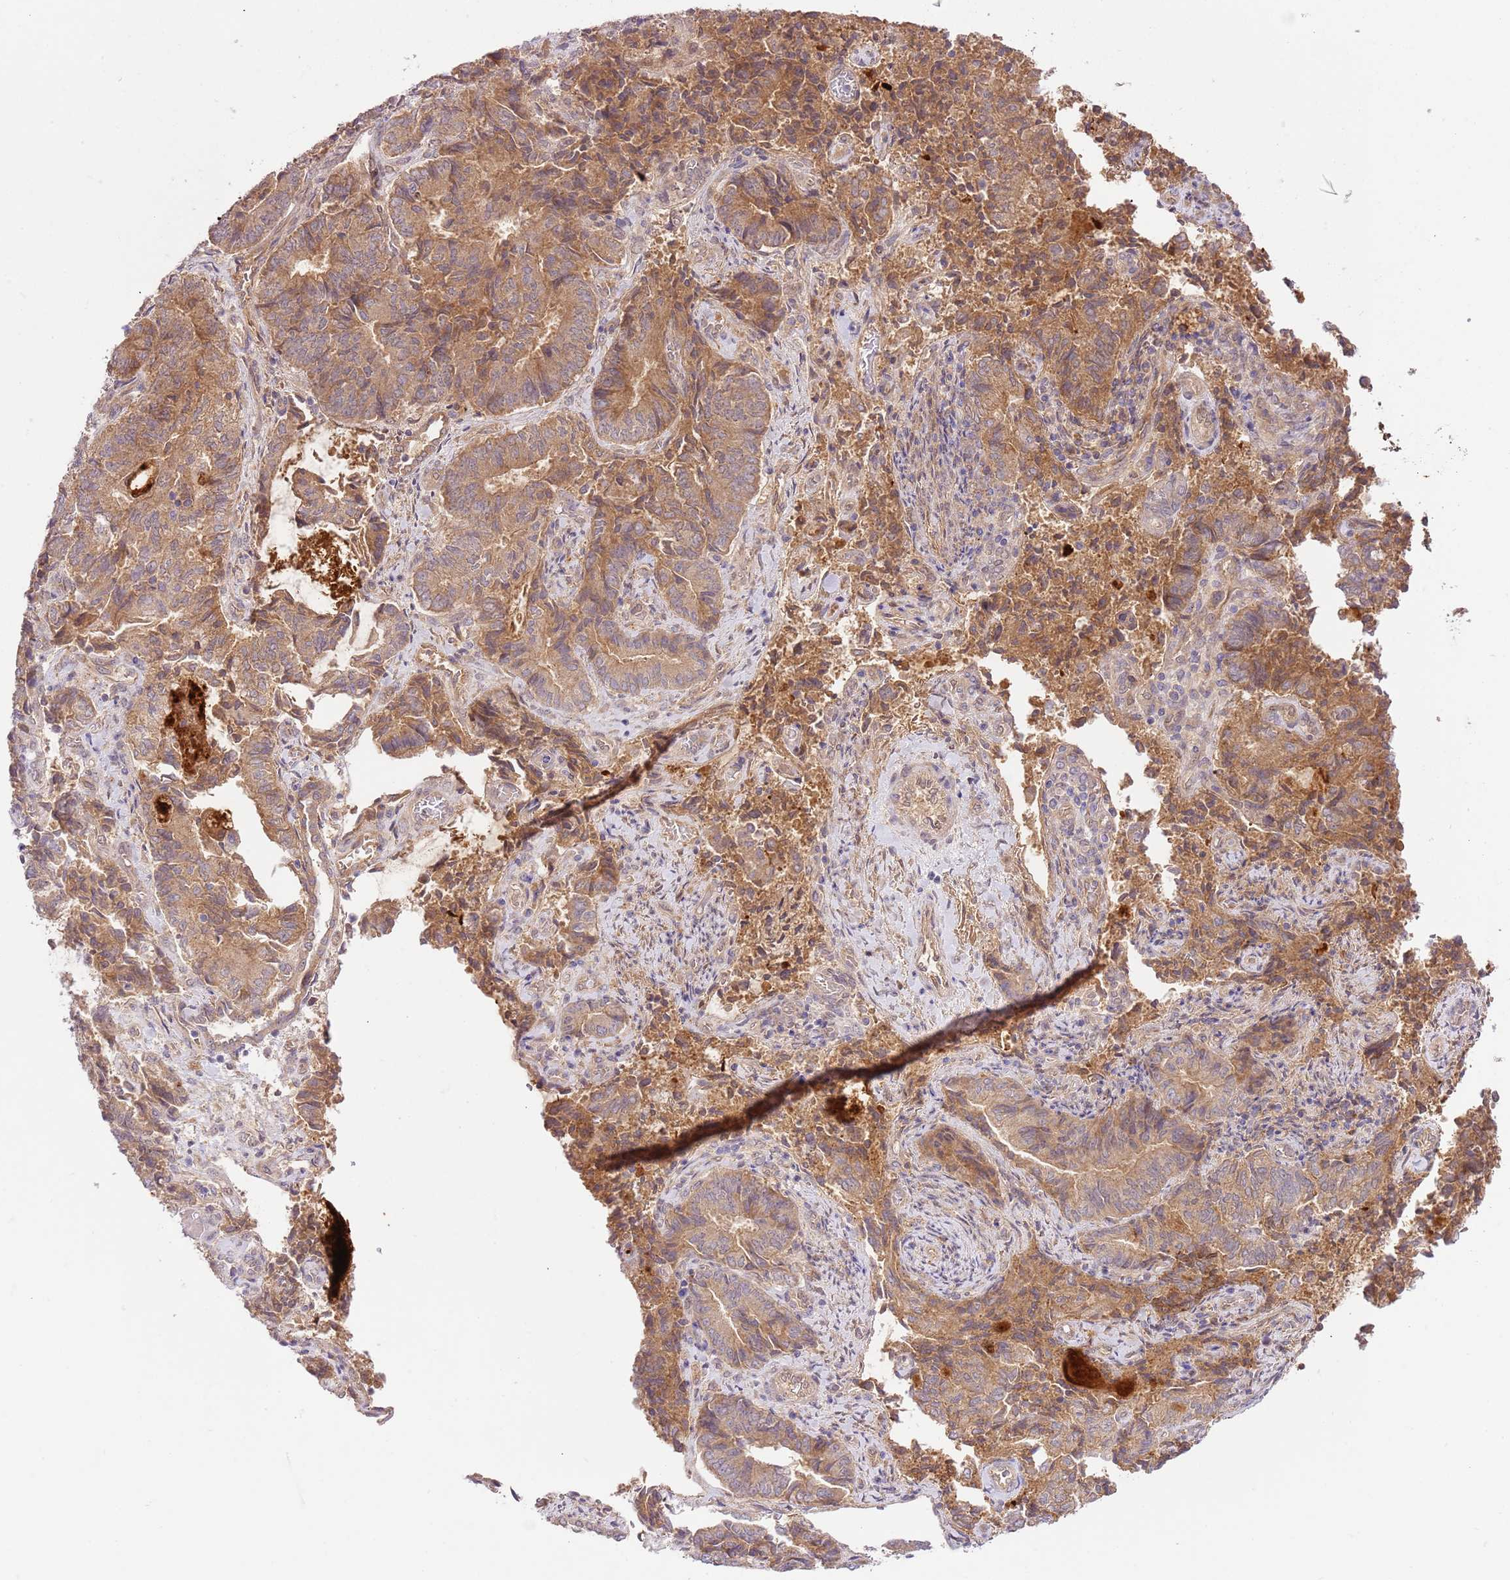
{"staining": {"intensity": "moderate", "quantity": ">75%", "location": "cytoplasmic/membranous"}, "tissue": "endometrial cancer", "cell_type": "Tumor cells", "image_type": "cancer", "snomed": [{"axis": "morphology", "description": "Adenocarcinoma, NOS"}, {"axis": "topography", "description": "Endometrium"}], "caption": "The photomicrograph displays staining of endometrial cancer, revealing moderate cytoplasmic/membranous protein positivity (brown color) within tumor cells.", "gene": "C8G", "patient": {"sex": "female", "age": 80}}